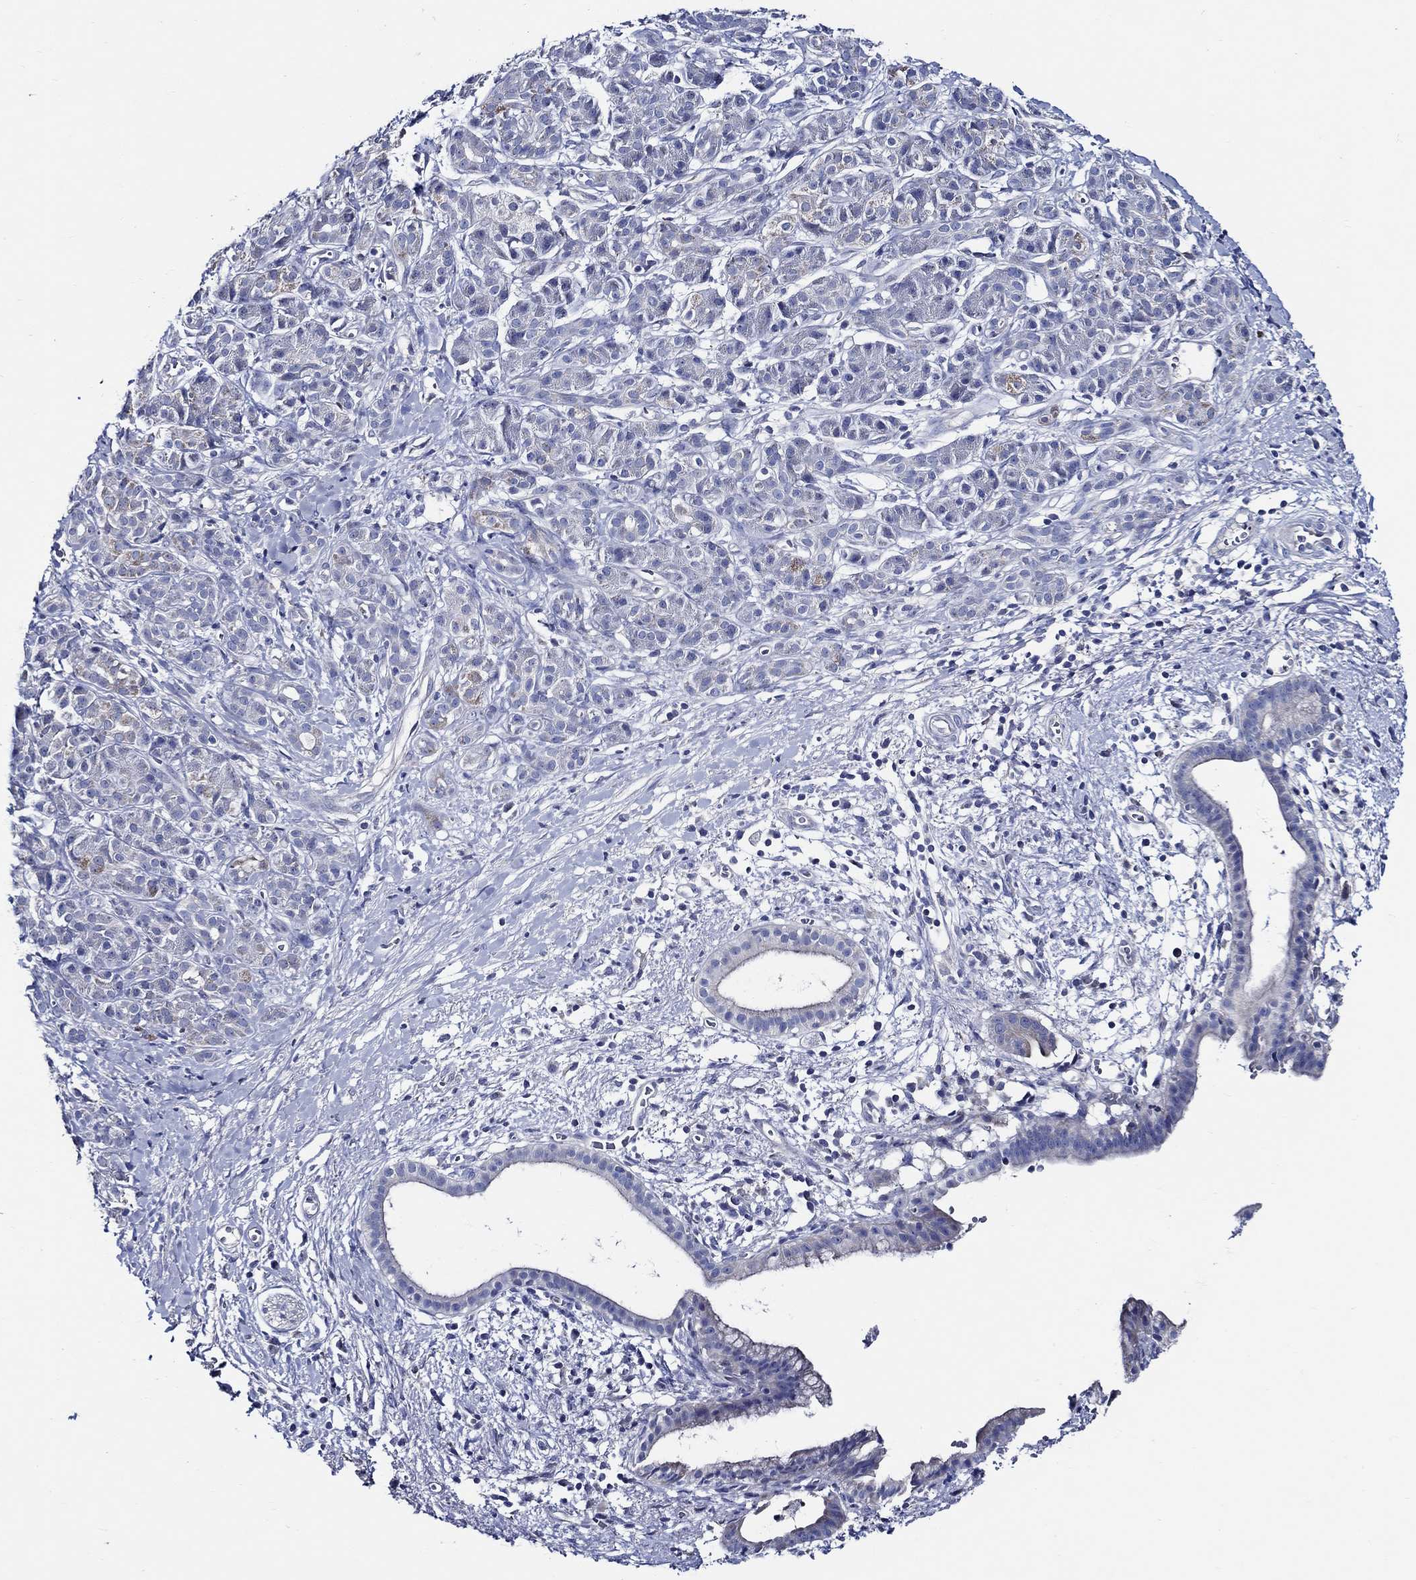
{"staining": {"intensity": "negative", "quantity": "none", "location": "none"}, "tissue": "pancreatic cancer", "cell_type": "Tumor cells", "image_type": "cancer", "snomed": [{"axis": "morphology", "description": "Adenocarcinoma, NOS"}, {"axis": "topography", "description": "Pancreas"}], "caption": "IHC photomicrograph of neoplastic tissue: pancreatic cancer (adenocarcinoma) stained with DAB demonstrates no significant protein staining in tumor cells.", "gene": "SKOR1", "patient": {"sex": "male", "age": 61}}